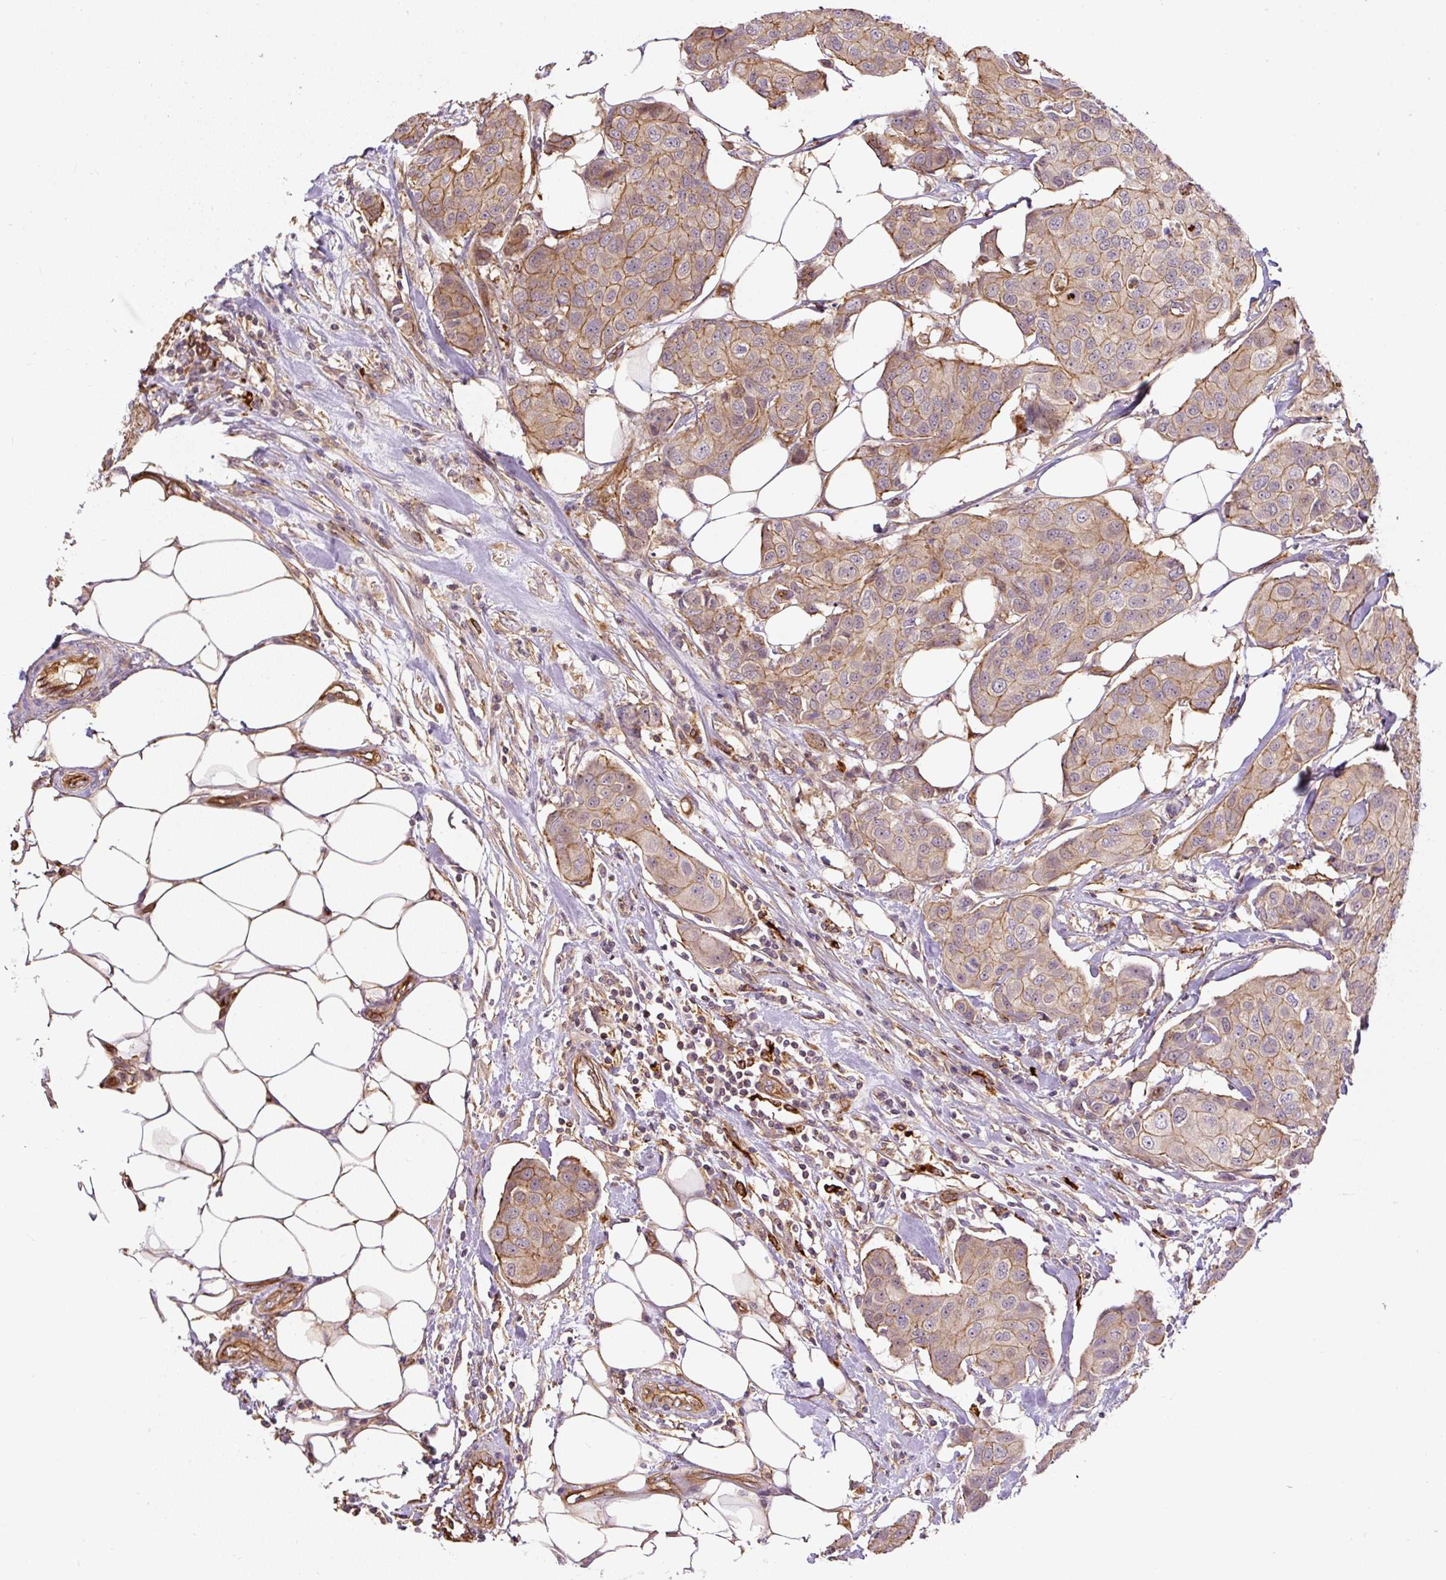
{"staining": {"intensity": "moderate", "quantity": ">75%", "location": "cytoplasmic/membranous"}, "tissue": "breast cancer", "cell_type": "Tumor cells", "image_type": "cancer", "snomed": [{"axis": "morphology", "description": "Duct carcinoma"}, {"axis": "topography", "description": "Breast"}, {"axis": "topography", "description": "Lymph node"}], "caption": "Protein analysis of breast cancer (infiltrating ductal carcinoma) tissue shows moderate cytoplasmic/membranous expression in about >75% of tumor cells.", "gene": "B3GALT5", "patient": {"sex": "female", "age": 80}}